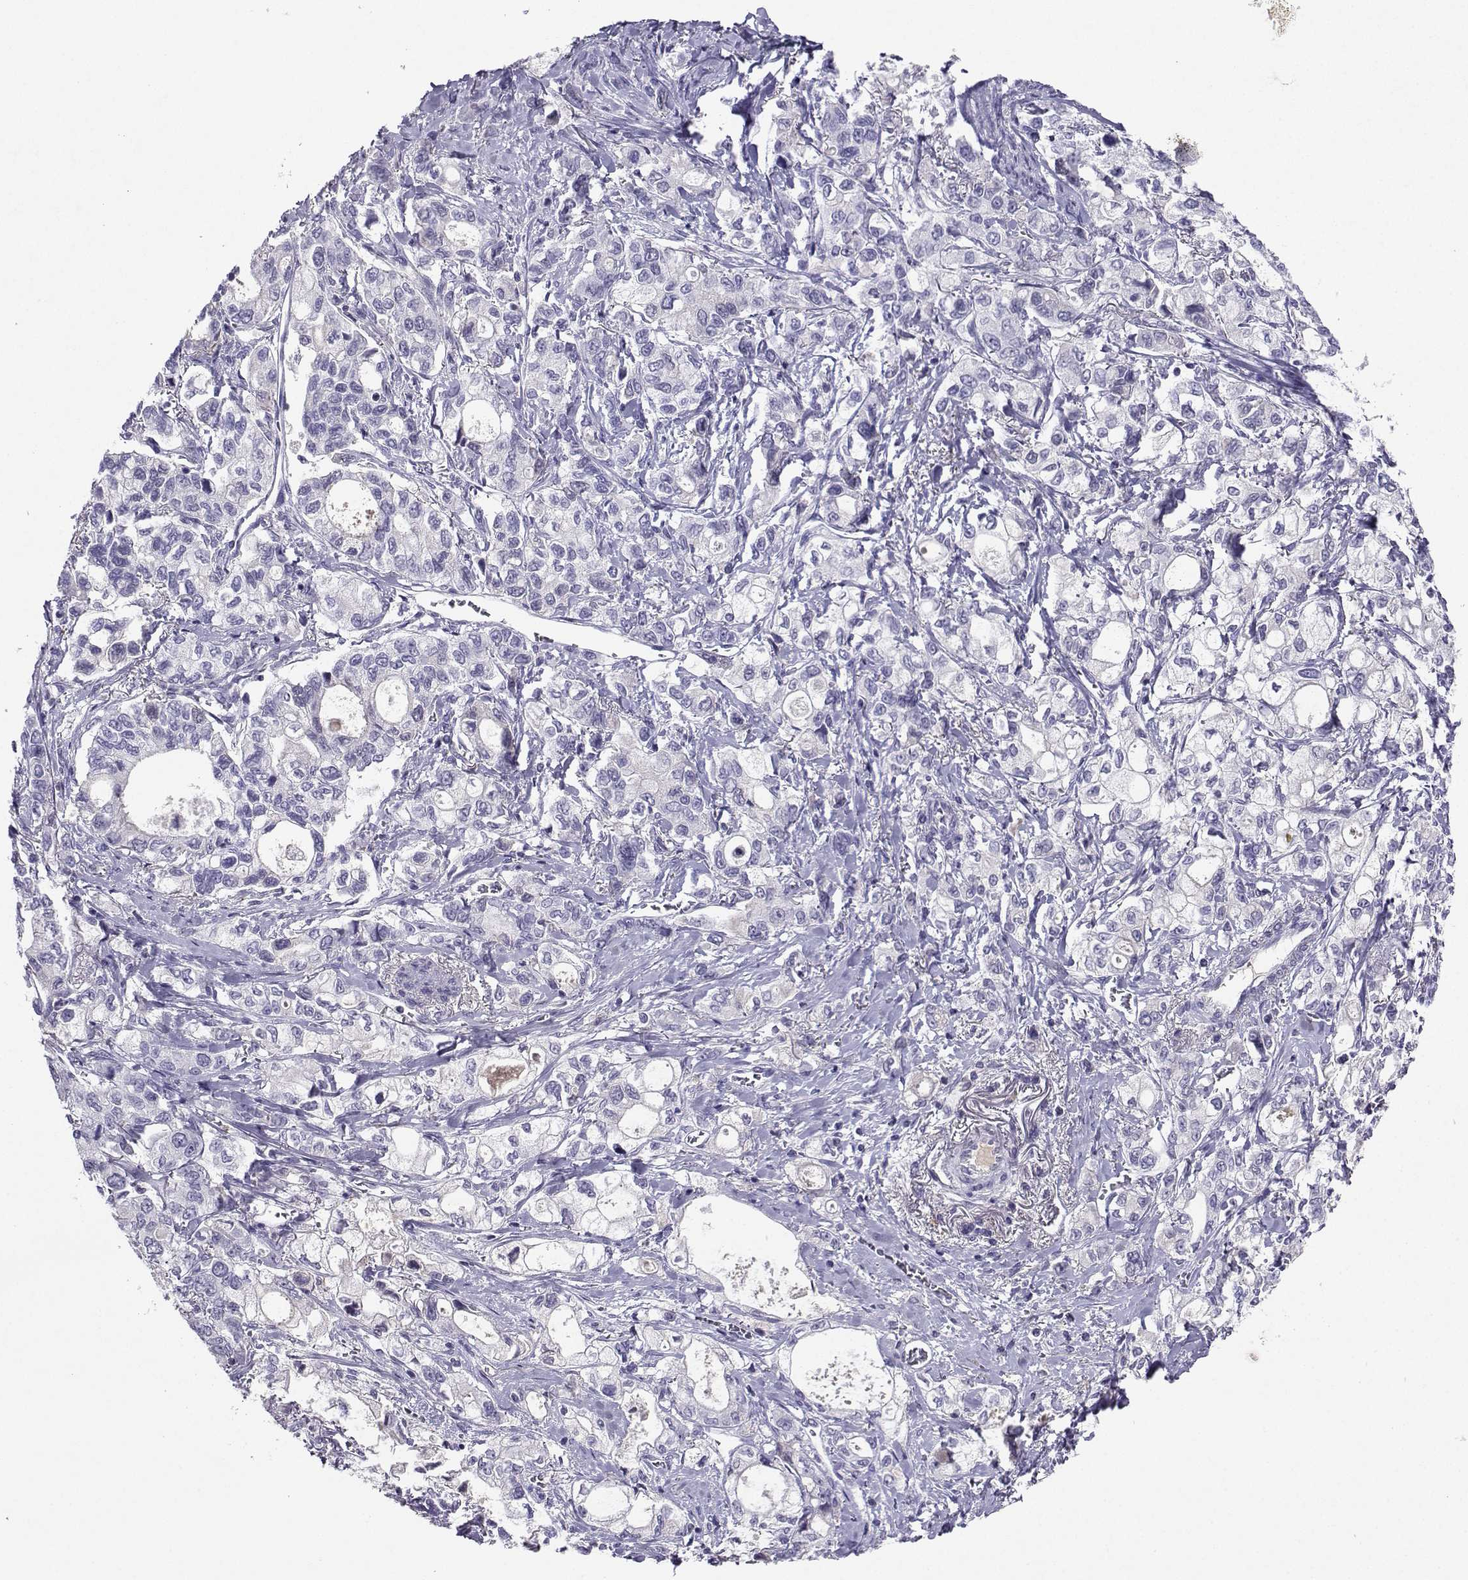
{"staining": {"intensity": "negative", "quantity": "none", "location": "none"}, "tissue": "stomach cancer", "cell_type": "Tumor cells", "image_type": "cancer", "snomed": [{"axis": "morphology", "description": "Adenocarcinoma, NOS"}, {"axis": "topography", "description": "Stomach"}], "caption": "High magnification brightfield microscopy of stomach cancer (adenocarcinoma) stained with DAB (3,3'-diaminobenzidine) (brown) and counterstained with hematoxylin (blue): tumor cells show no significant positivity.", "gene": "GRIK4", "patient": {"sex": "male", "age": 63}}